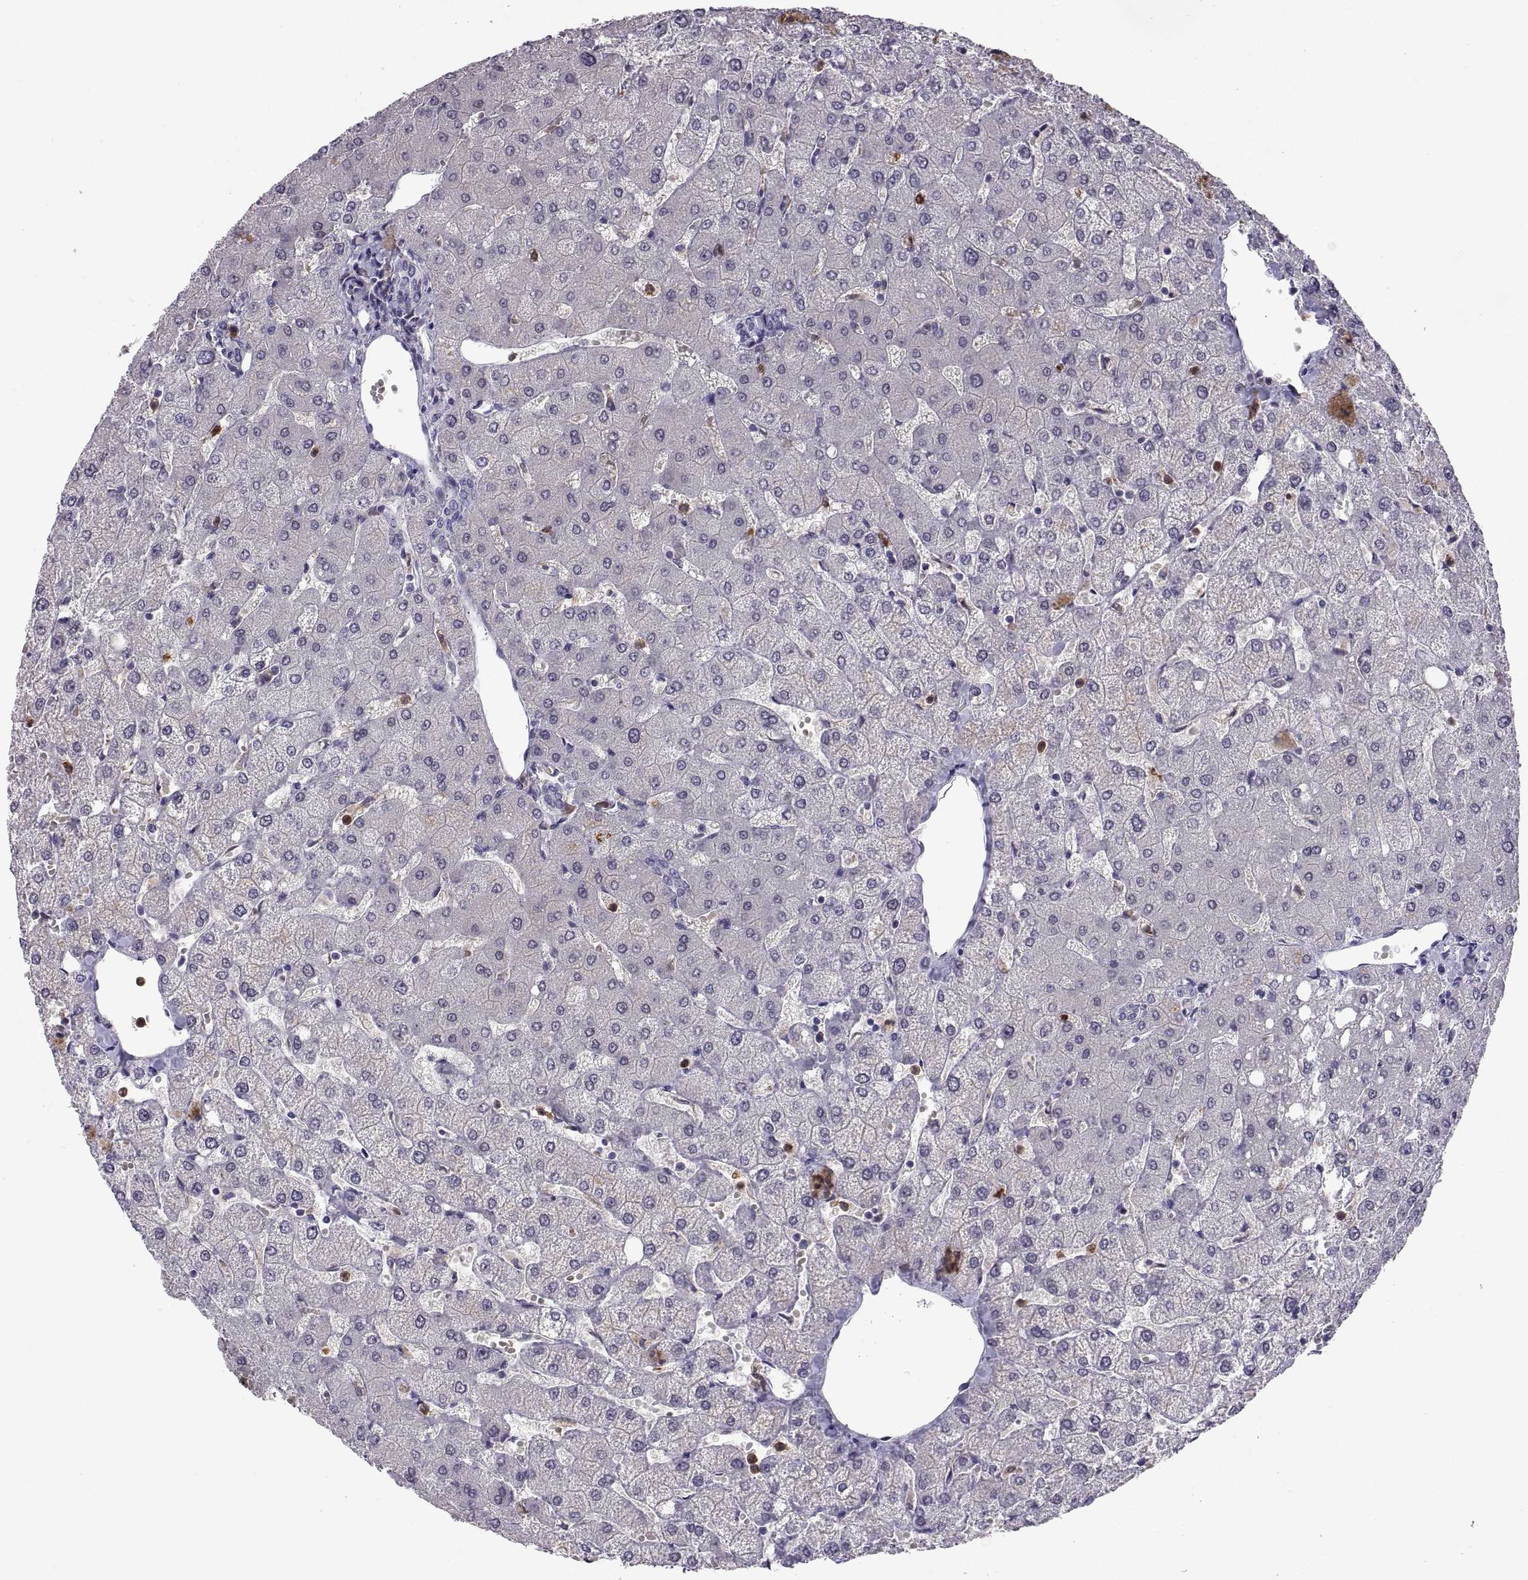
{"staining": {"intensity": "negative", "quantity": "none", "location": "none"}, "tissue": "liver", "cell_type": "Cholangiocytes", "image_type": "normal", "snomed": [{"axis": "morphology", "description": "Normal tissue, NOS"}, {"axis": "topography", "description": "Liver"}], "caption": "Immunohistochemical staining of unremarkable human liver exhibits no significant expression in cholangiocytes. (DAB immunohistochemistry (IHC) visualized using brightfield microscopy, high magnification).", "gene": "DOK3", "patient": {"sex": "female", "age": 54}}